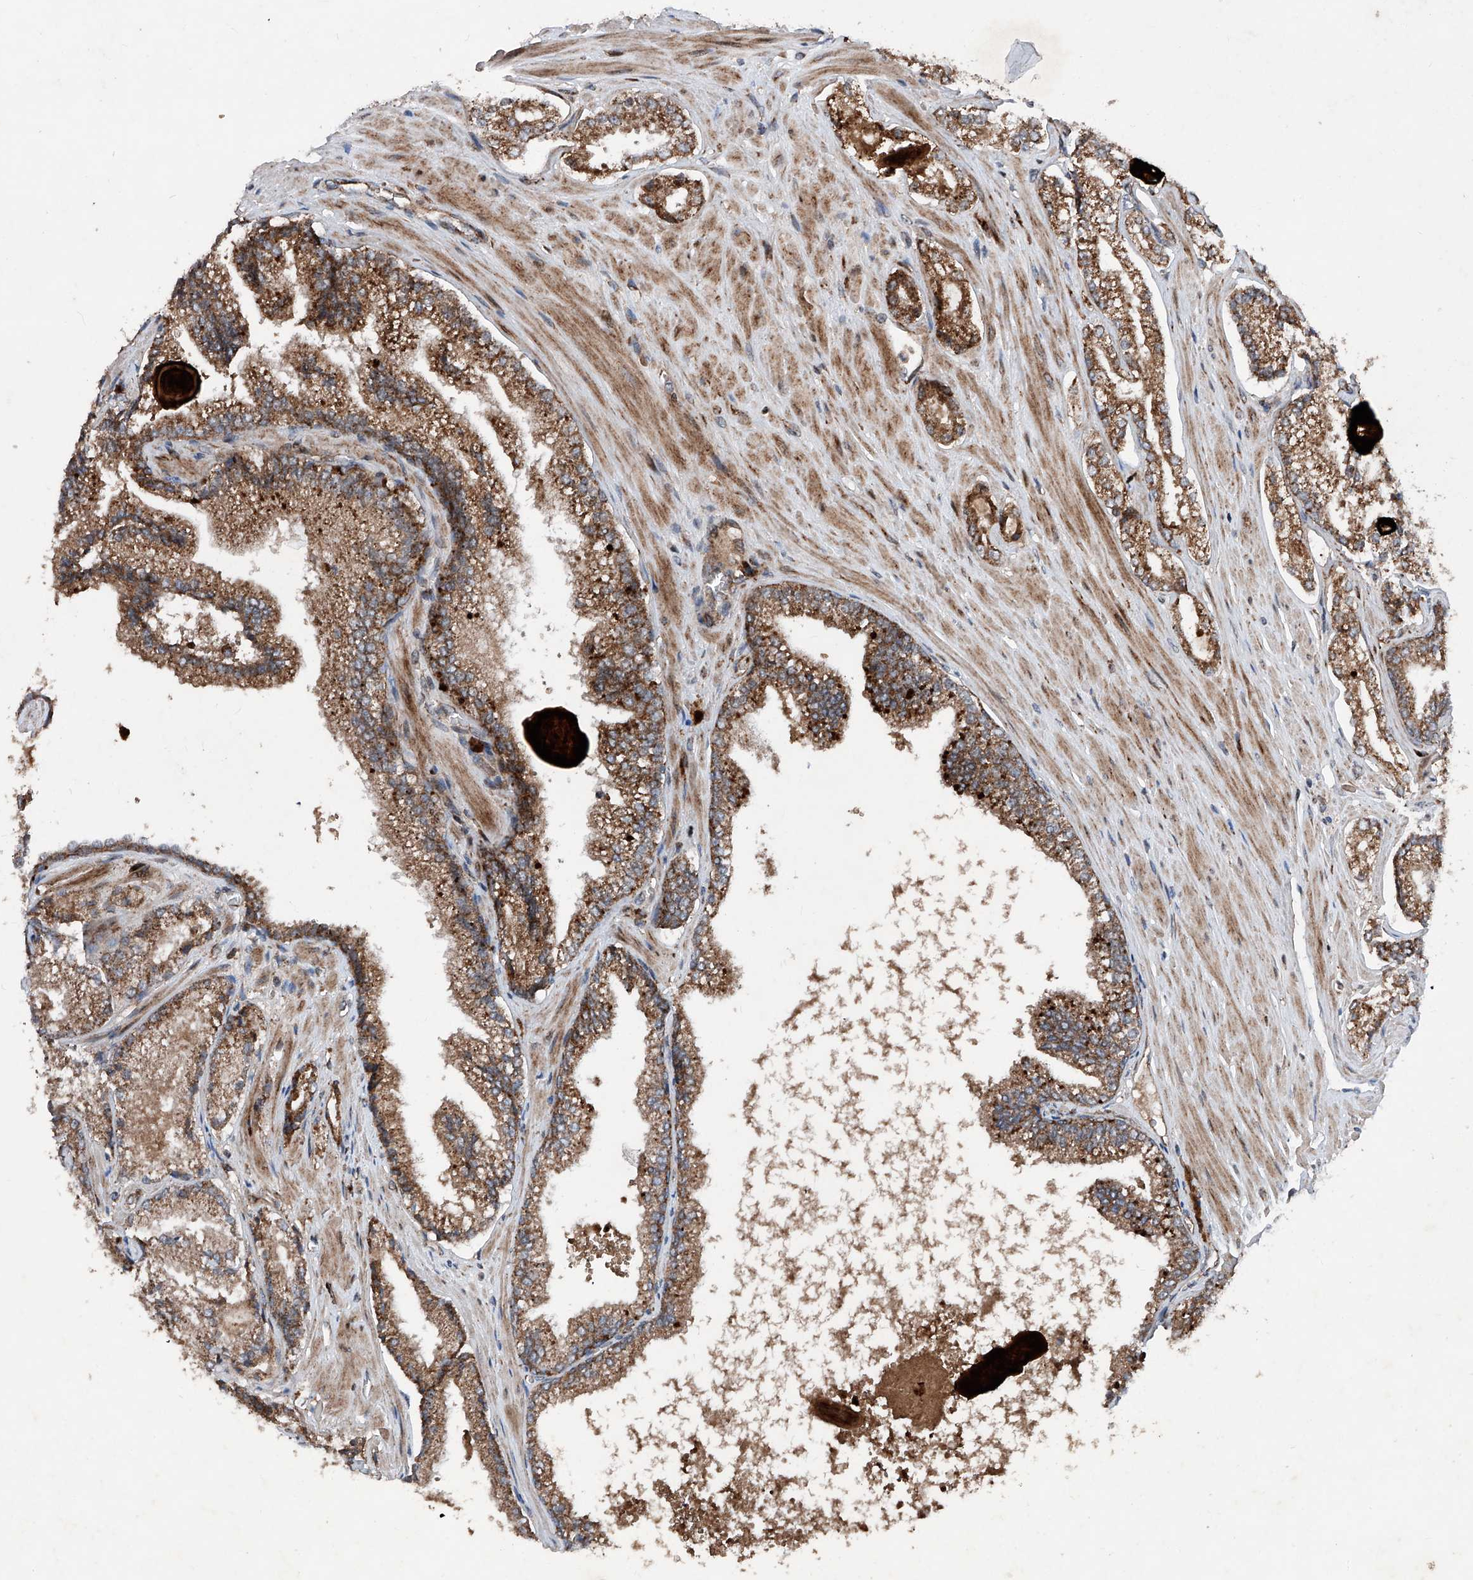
{"staining": {"intensity": "moderate", "quantity": ">75%", "location": "cytoplasmic/membranous"}, "tissue": "prostate cancer", "cell_type": "Tumor cells", "image_type": "cancer", "snomed": [{"axis": "morphology", "description": "Adenocarcinoma, High grade"}, {"axis": "topography", "description": "Prostate"}], "caption": "Immunohistochemical staining of prostate cancer exhibits moderate cytoplasmic/membranous protein positivity in about >75% of tumor cells. (DAB (3,3'-diaminobenzidine) IHC, brown staining for protein, blue staining for nuclei).", "gene": "DAD1", "patient": {"sex": "male", "age": 73}}